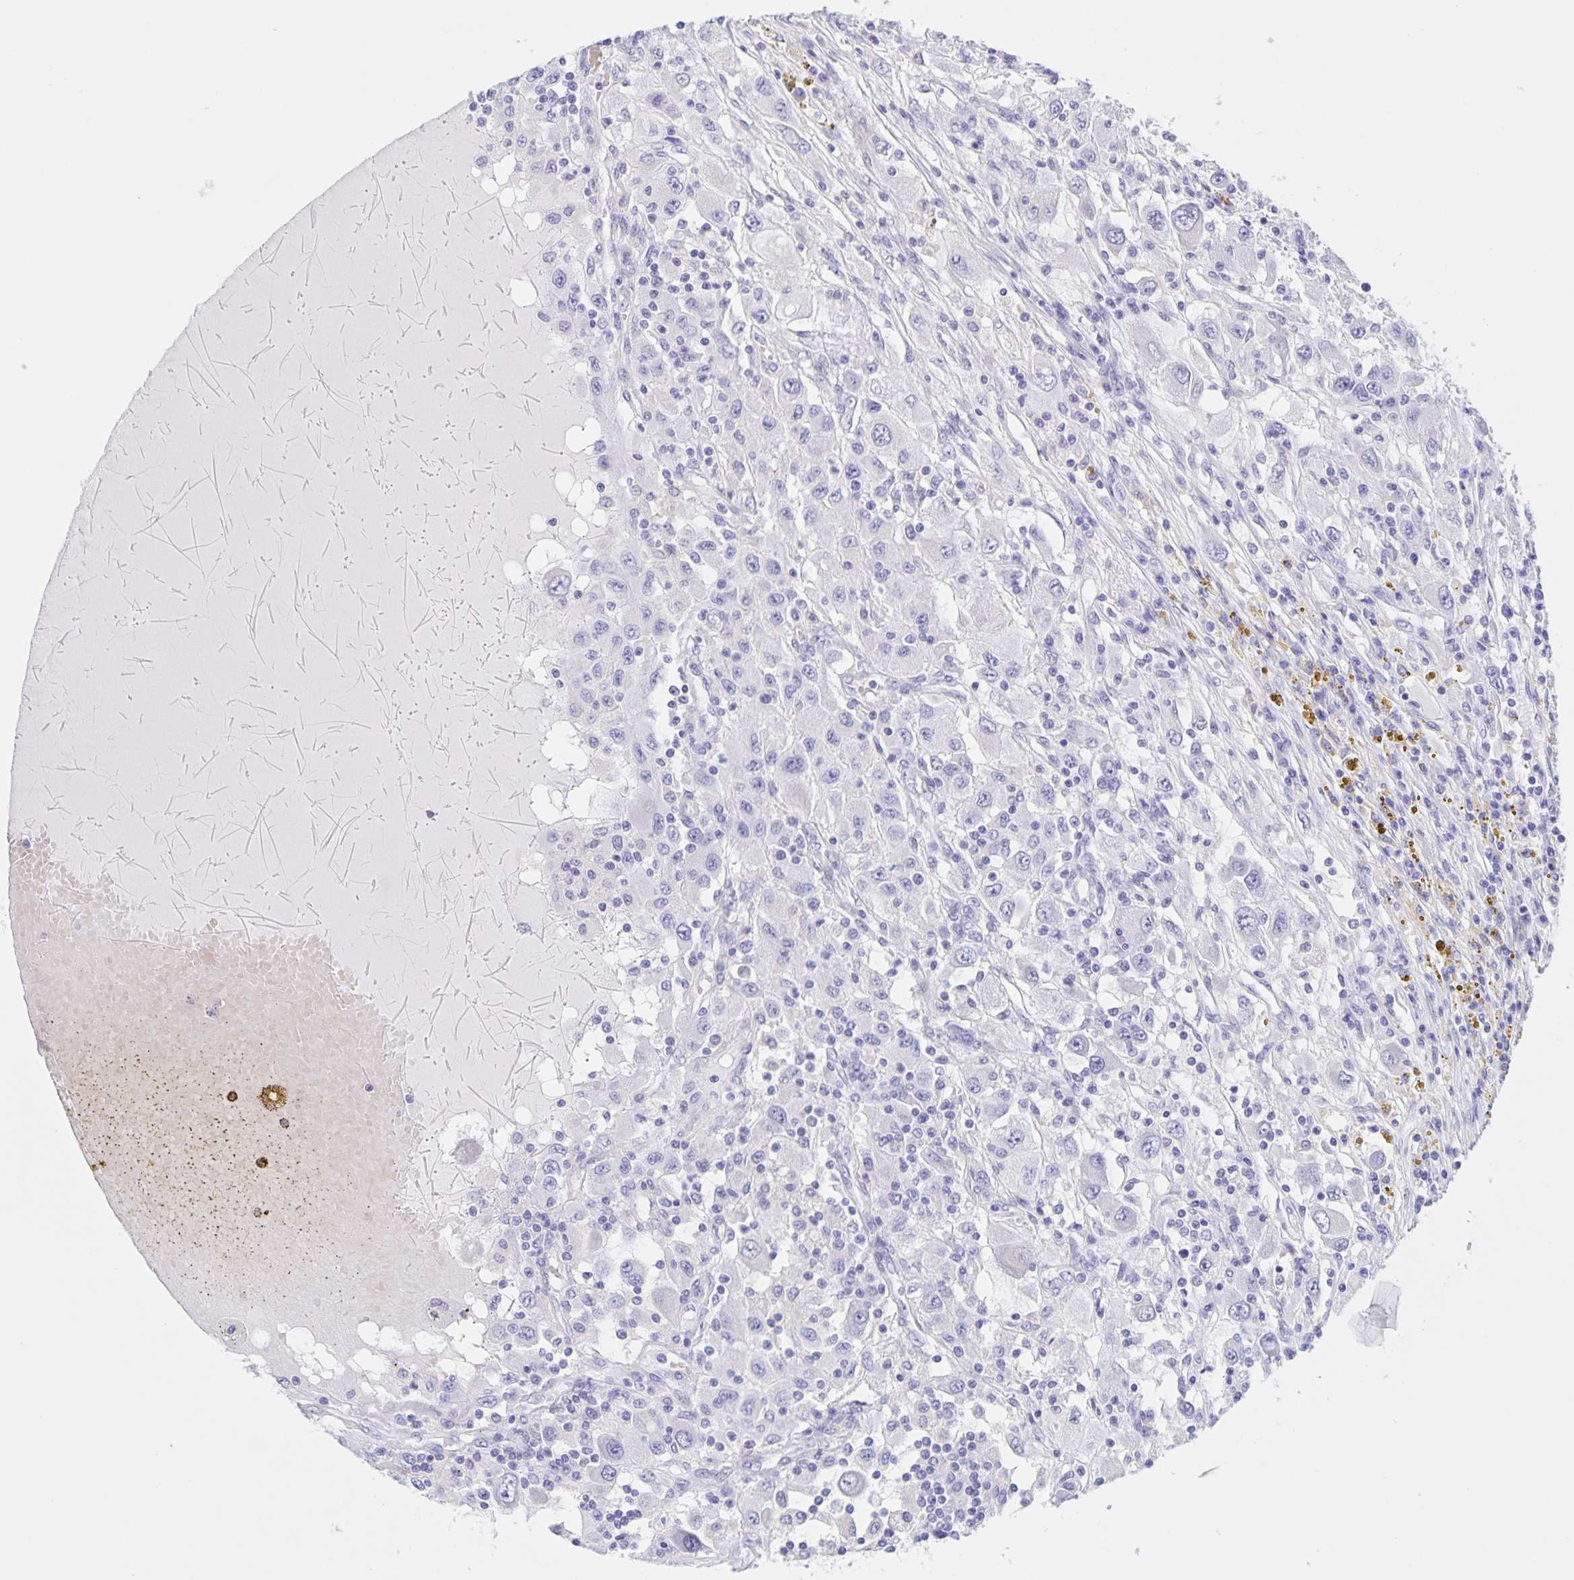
{"staining": {"intensity": "negative", "quantity": "none", "location": "none"}, "tissue": "renal cancer", "cell_type": "Tumor cells", "image_type": "cancer", "snomed": [{"axis": "morphology", "description": "Adenocarcinoma, NOS"}, {"axis": "topography", "description": "Kidney"}], "caption": "IHC histopathology image of neoplastic tissue: human adenocarcinoma (renal) stained with DAB reveals no significant protein expression in tumor cells. Nuclei are stained in blue.", "gene": "DMGDH", "patient": {"sex": "female", "age": 67}}